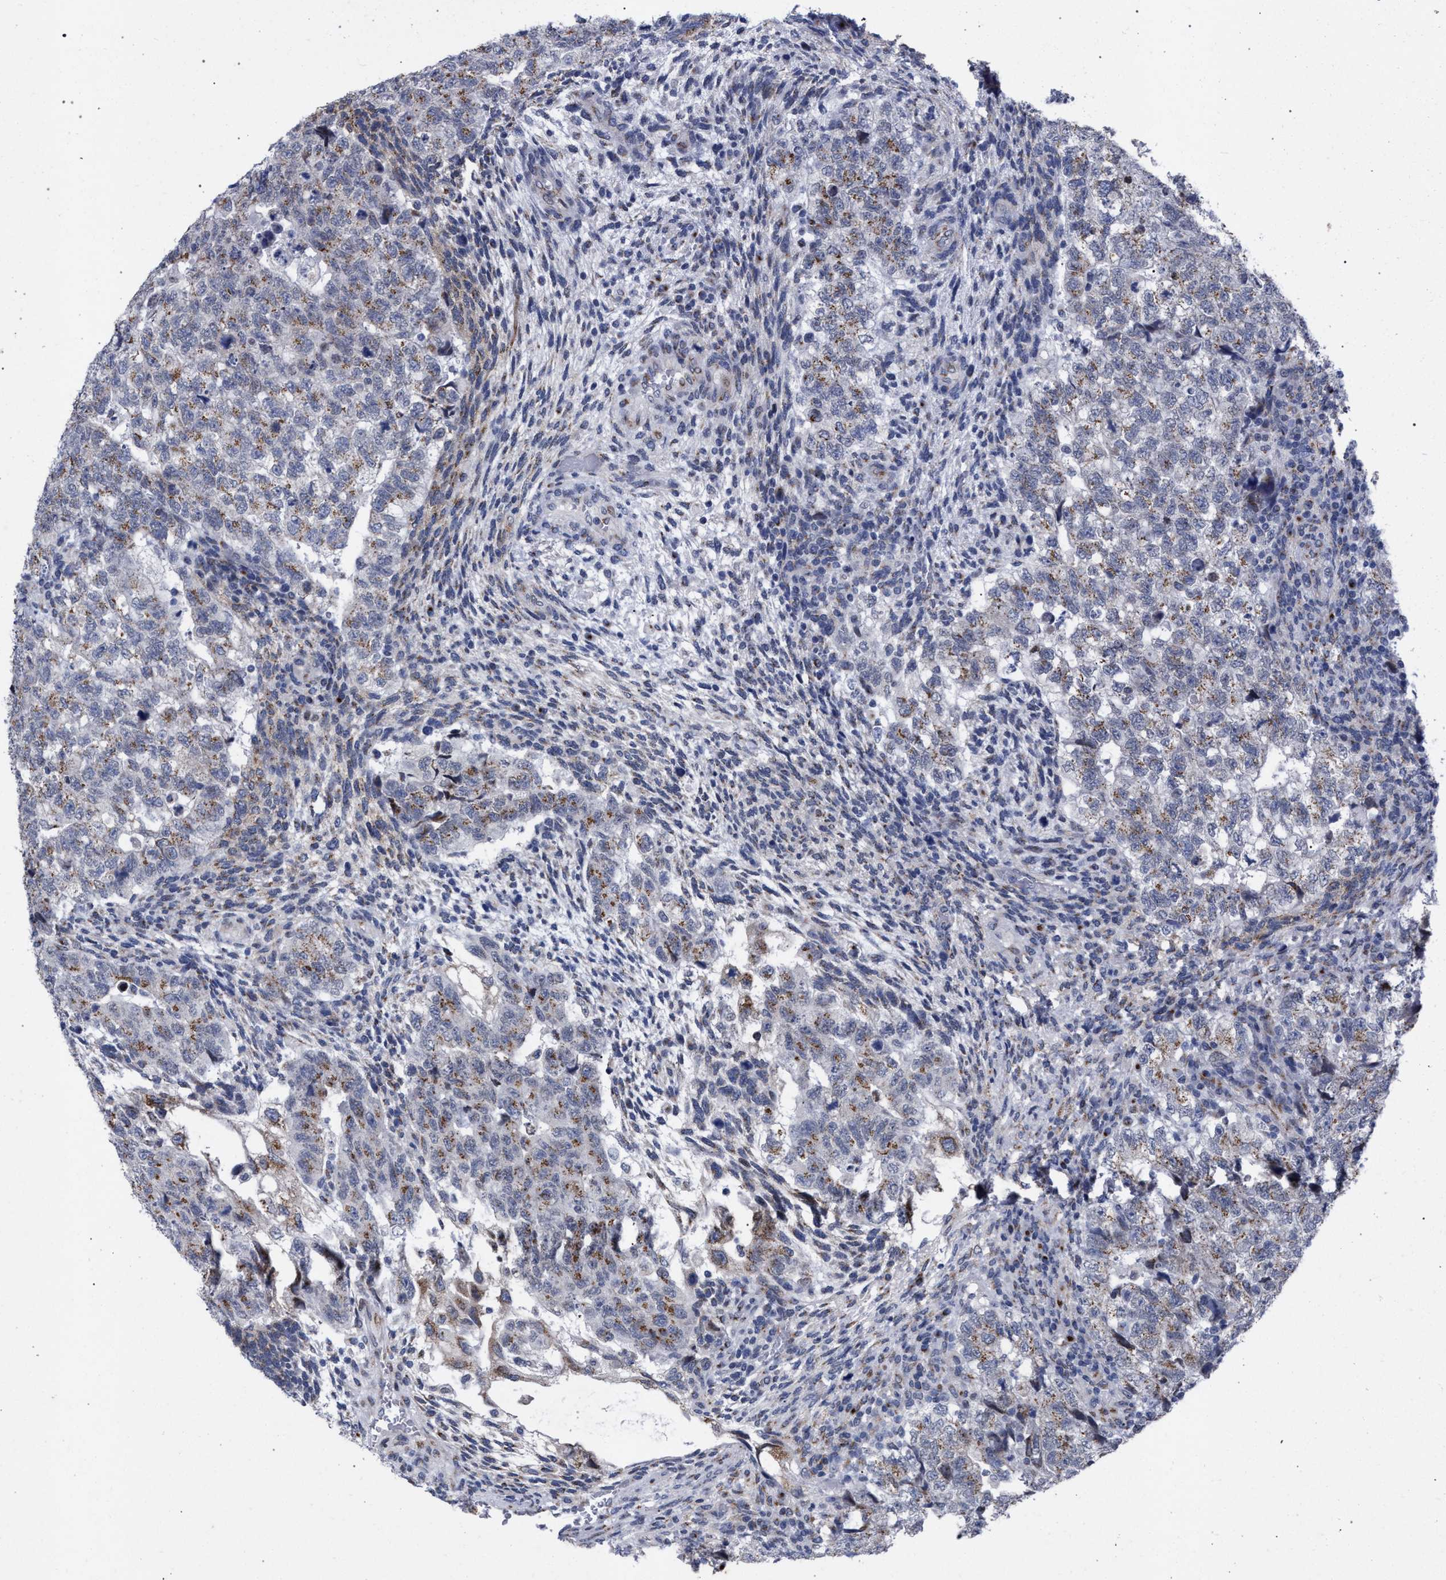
{"staining": {"intensity": "weak", "quantity": ">75%", "location": "cytoplasmic/membranous"}, "tissue": "testis cancer", "cell_type": "Tumor cells", "image_type": "cancer", "snomed": [{"axis": "morphology", "description": "Carcinoma, Embryonal, NOS"}, {"axis": "topography", "description": "Testis"}], "caption": "Immunohistochemical staining of human embryonal carcinoma (testis) displays low levels of weak cytoplasmic/membranous protein staining in about >75% of tumor cells.", "gene": "GOLGA2", "patient": {"sex": "male", "age": 36}}